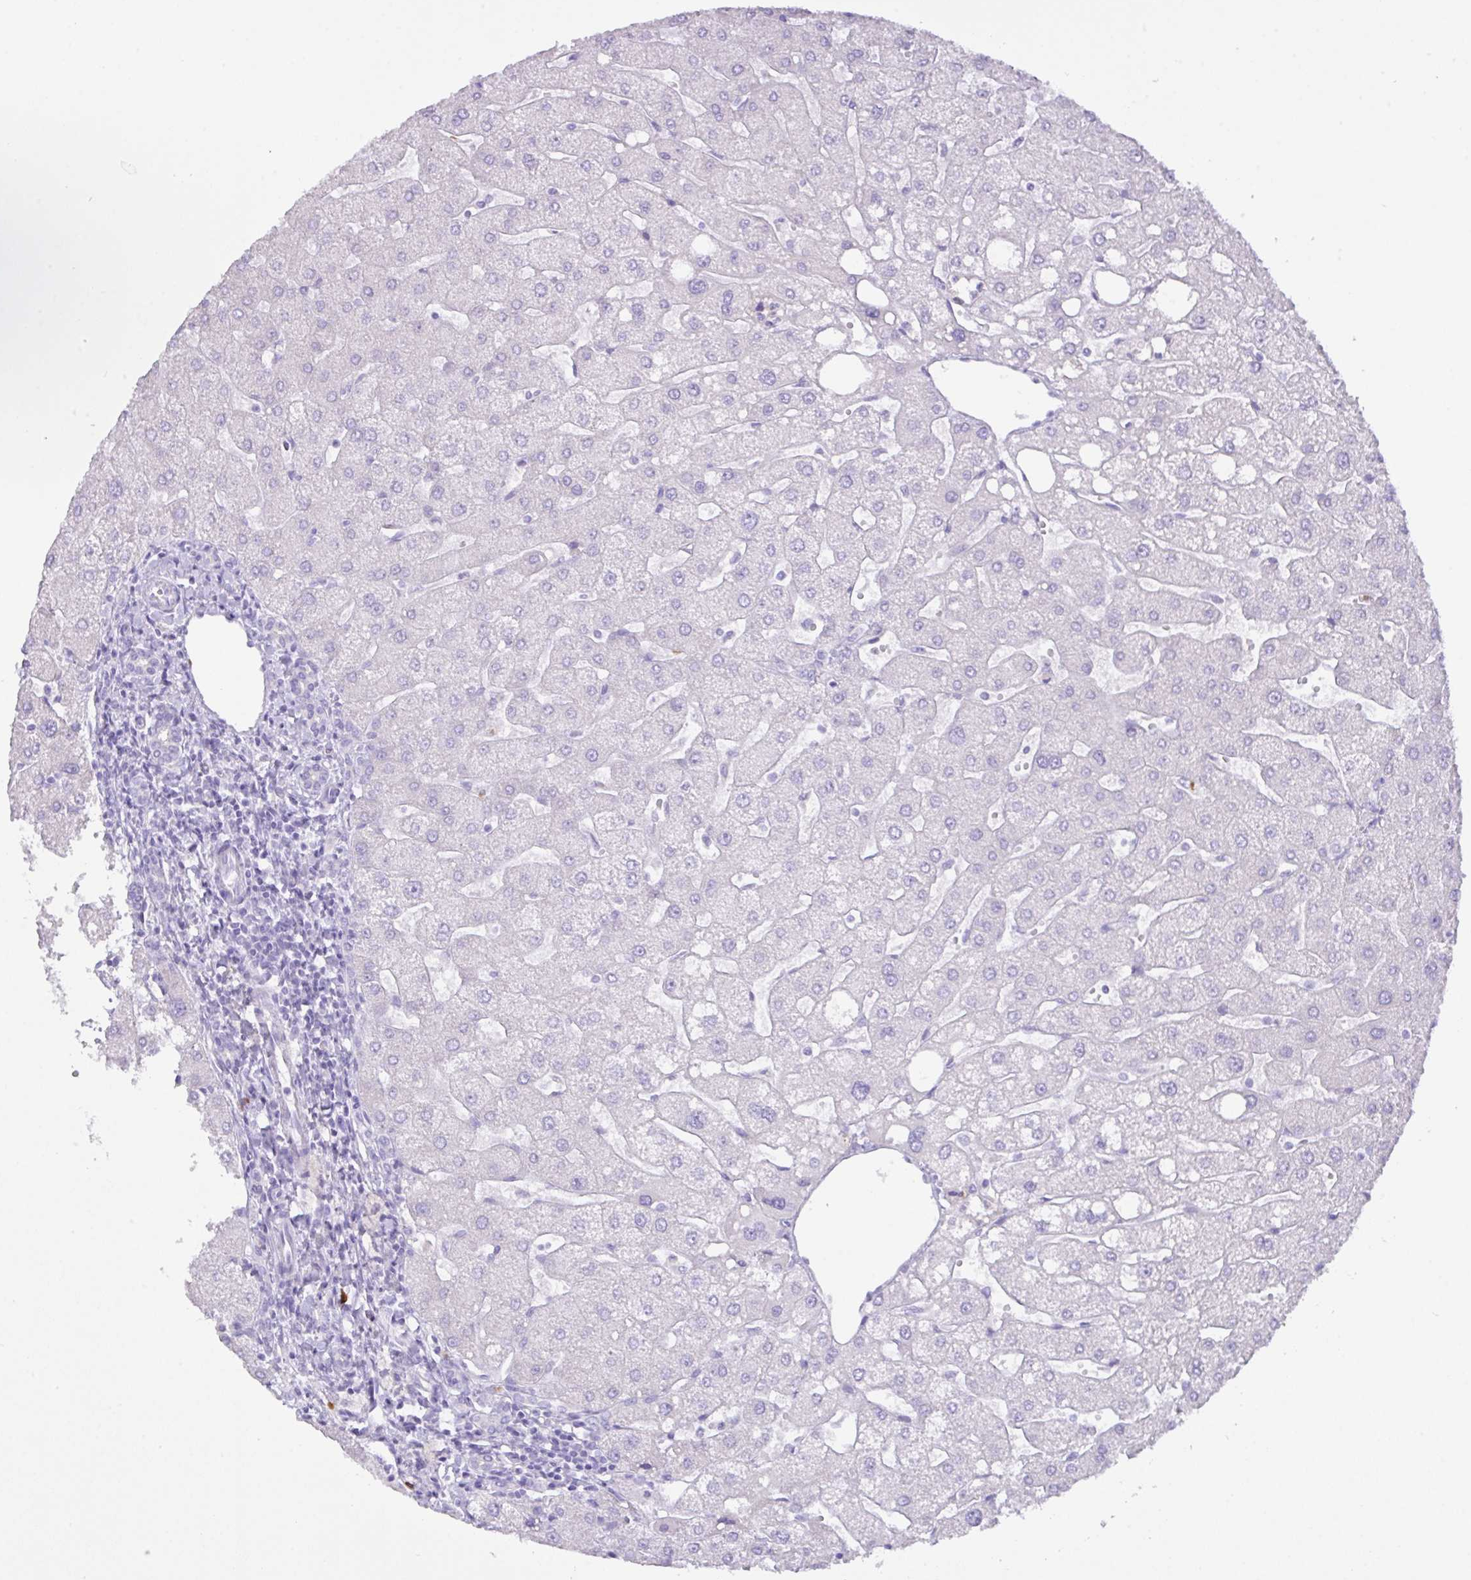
{"staining": {"intensity": "negative", "quantity": "none", "location": "none"}, "tissue": "liver", "cell_type": "Cholangiocytes", "image_type": "normal", "snomed": [{"axis": "morphology", "description": "Normal tissue, NOS"}, {"axis": "topography", "description": "Liver"}], "caption": "DAB (3,3'-diaminobenzidine) immunohistochemical staining of unremarkable liver exhibits no significant expression in cholangiocytes.", "gene": "CST11", "patient": {"sex": "male", "age": 67}}